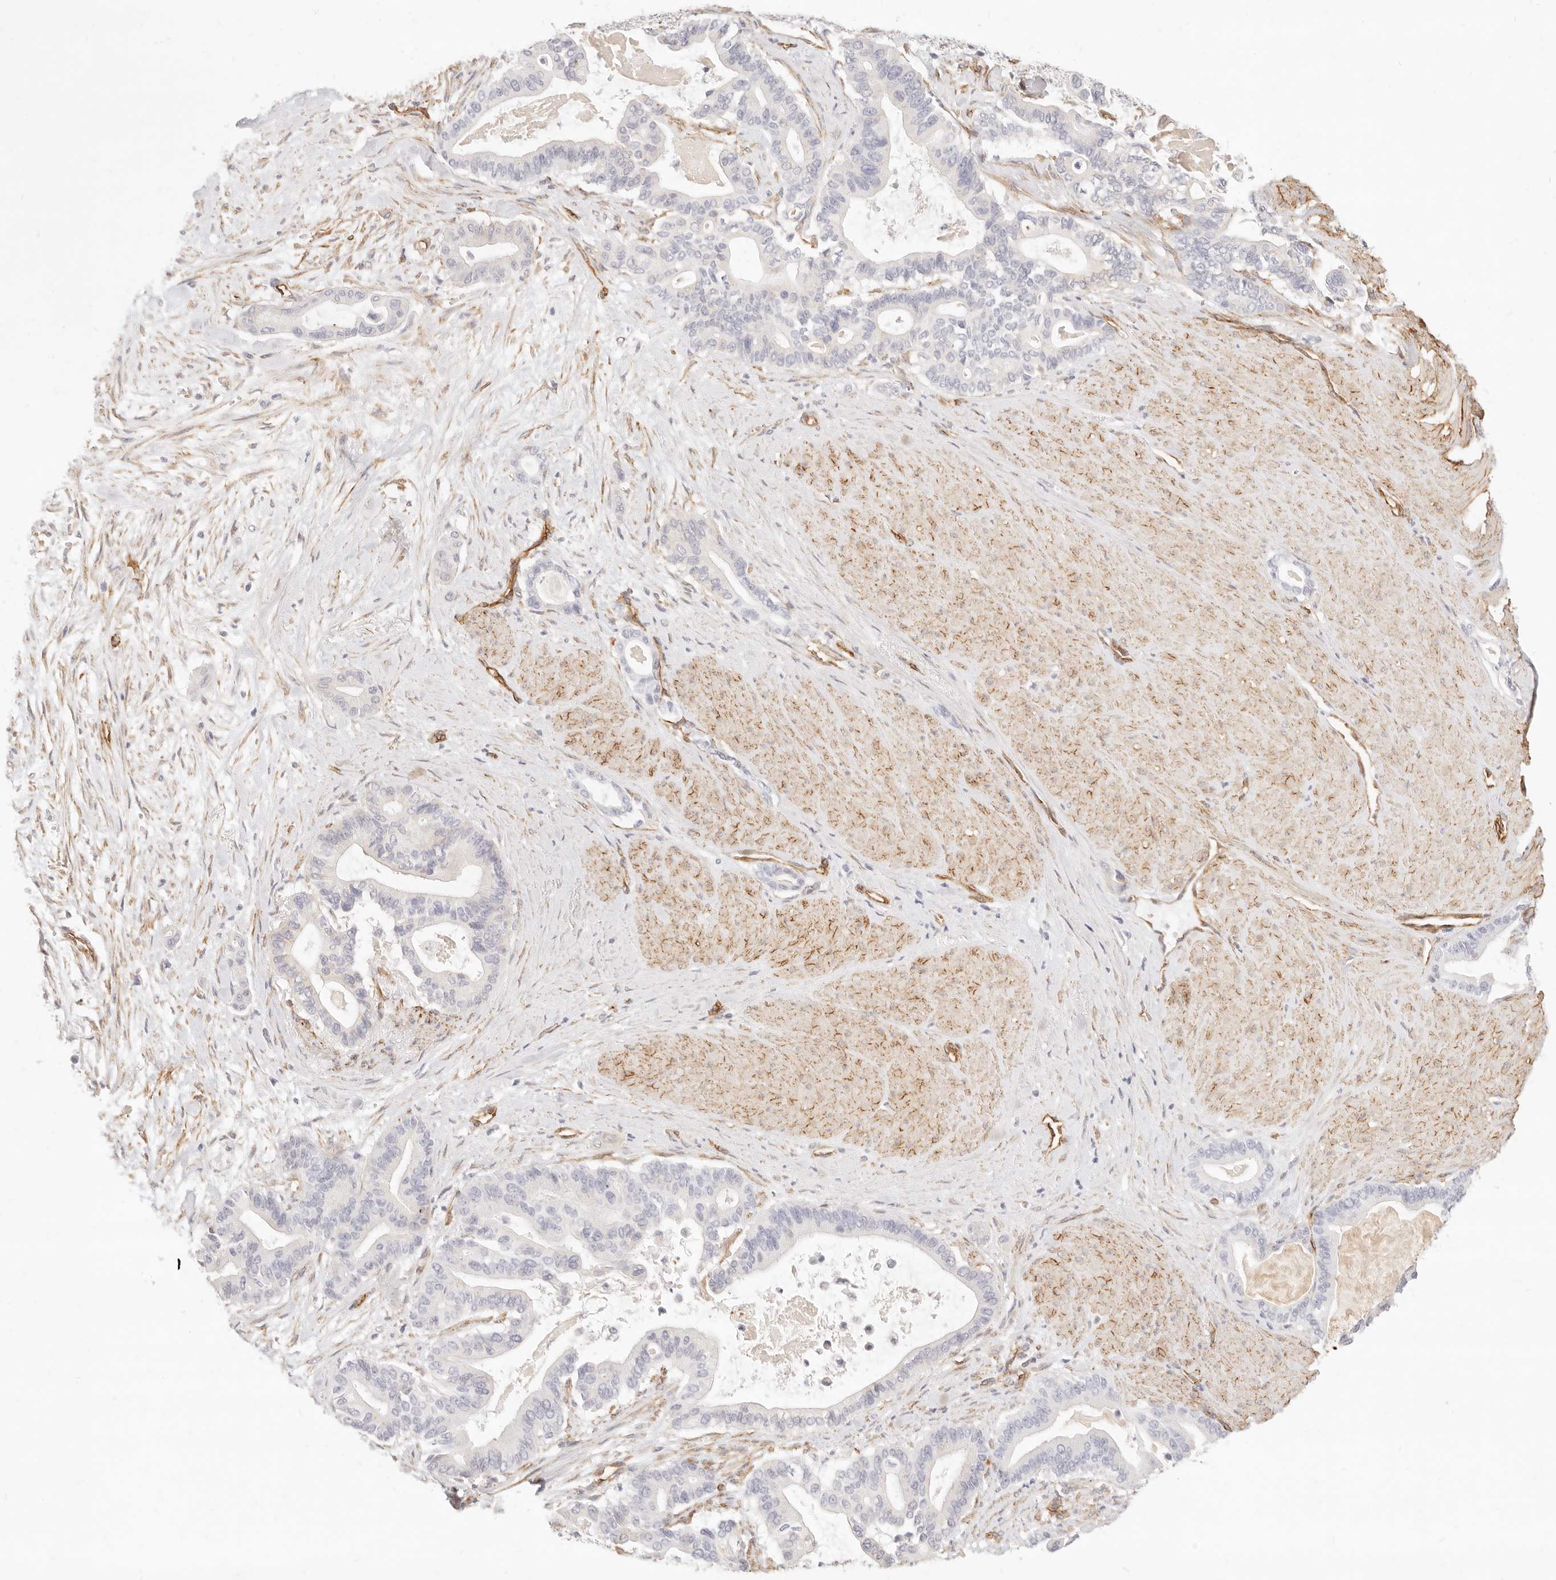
{"staining": {"intensity": "negative", "quantity": "none", "location": "none"}, "tissue": "pancreatic cancer", "cell_type": "Tumor cells", "image_type": "cancer", "snomed": [{"axis": "morphology", "description": "Adenocarcinoma, NOS"}, {"axis": "topography", "description": "Pancreas"}], "caption": "This is an immunohistochemistry (IHC) histopathology image of pancreatic cancer. There is no expression in tumor cells.", "gene": "NUS1", "patient": {"sex": "male", "age": 63}}